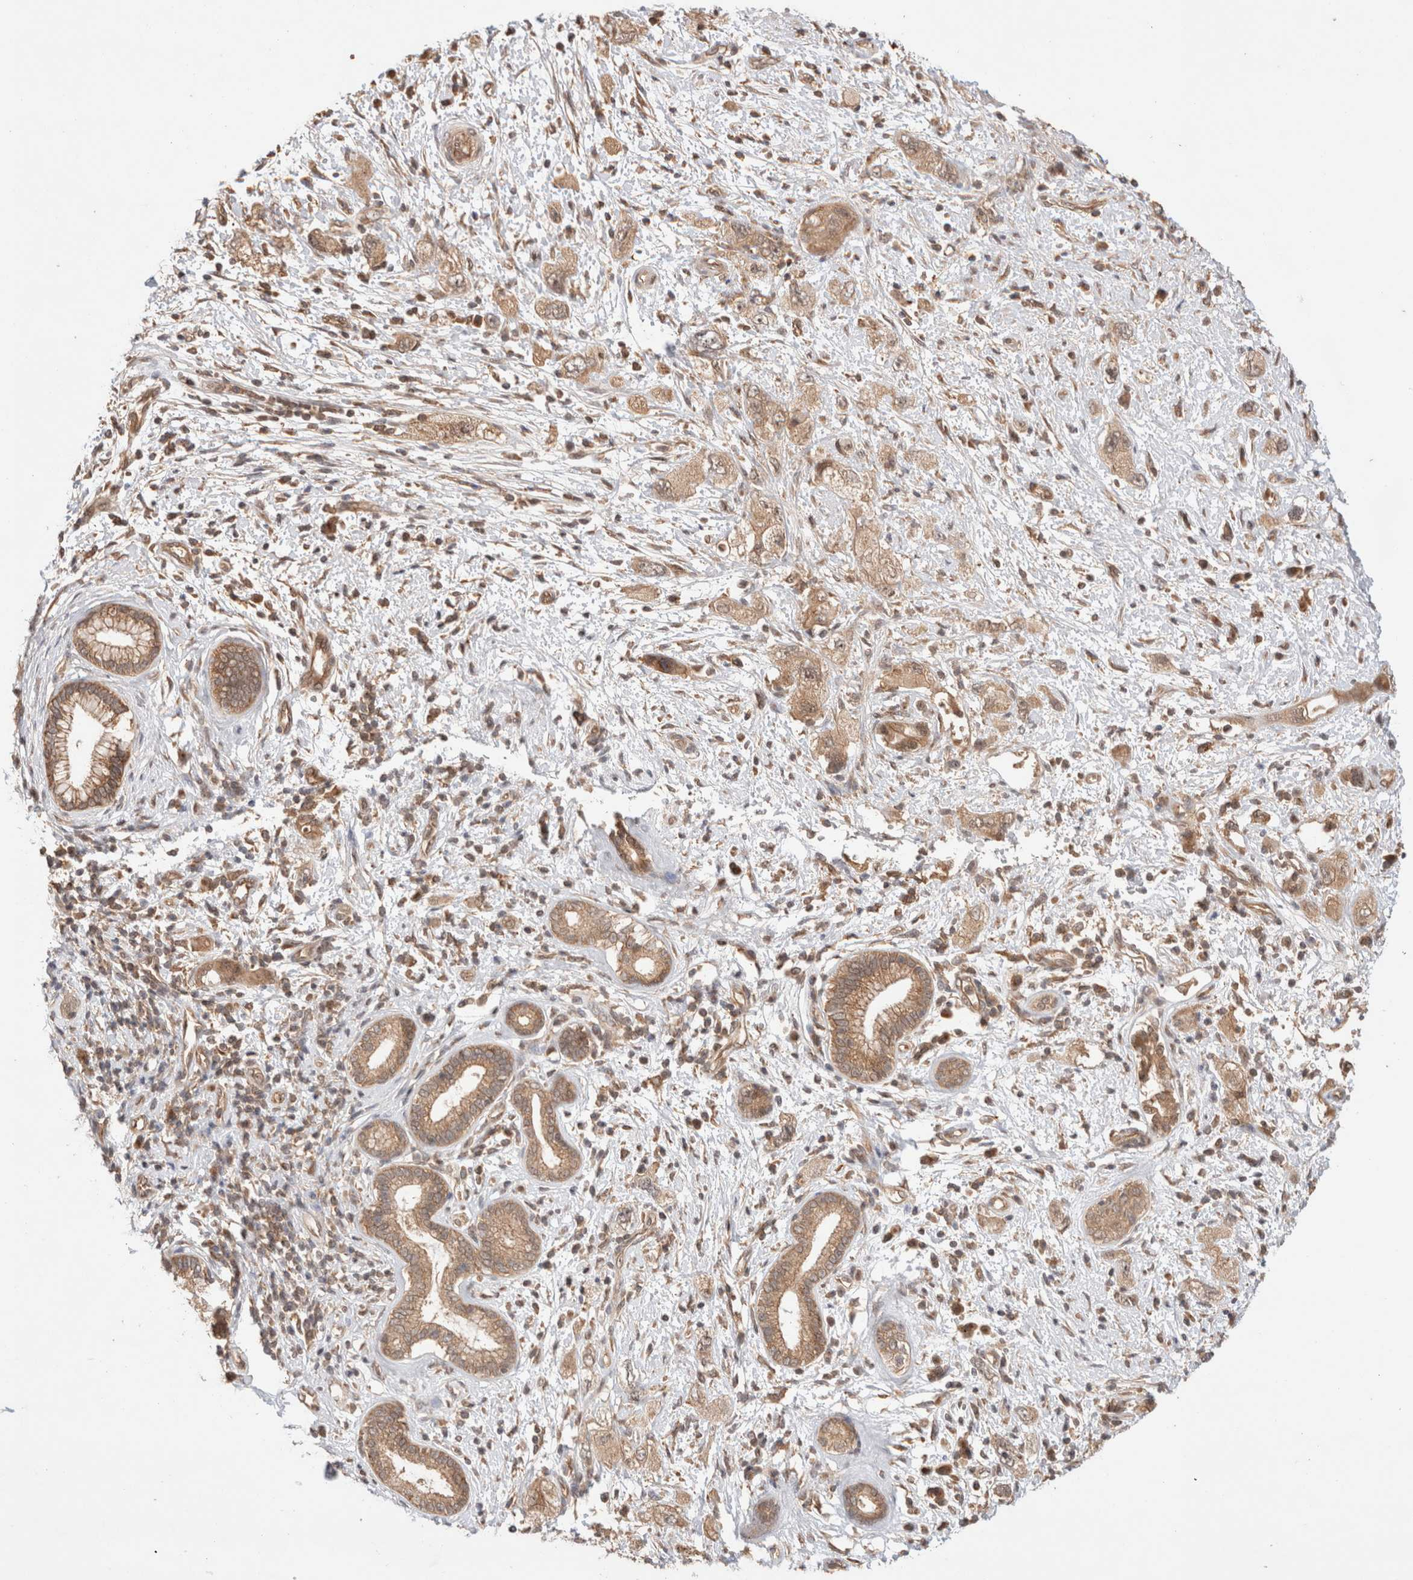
{"staining": {"intensity": "moderate", "quantity": ">75%", "location": "cytoplasmic/membranous,nuclear"}, "tissue": "pancreatic cancer", "cell_type": "Tumor cells", "image_type": "cancer", "snomed": [{"axis": "morphology", "description": "Adenocarcinoma, NOS"}, {"axis": "topography", "description": "Pancreas"}], "caption": "The micrograph displays immunohistochemical staining of adenocarcinoma (pancreatic). There is moderate cytoplasmic/membranous and nuclear staining is seen in about >75% of tumor cells.", "gene": "SIKE1", "patient": {"sex": "female", "age": 73}}